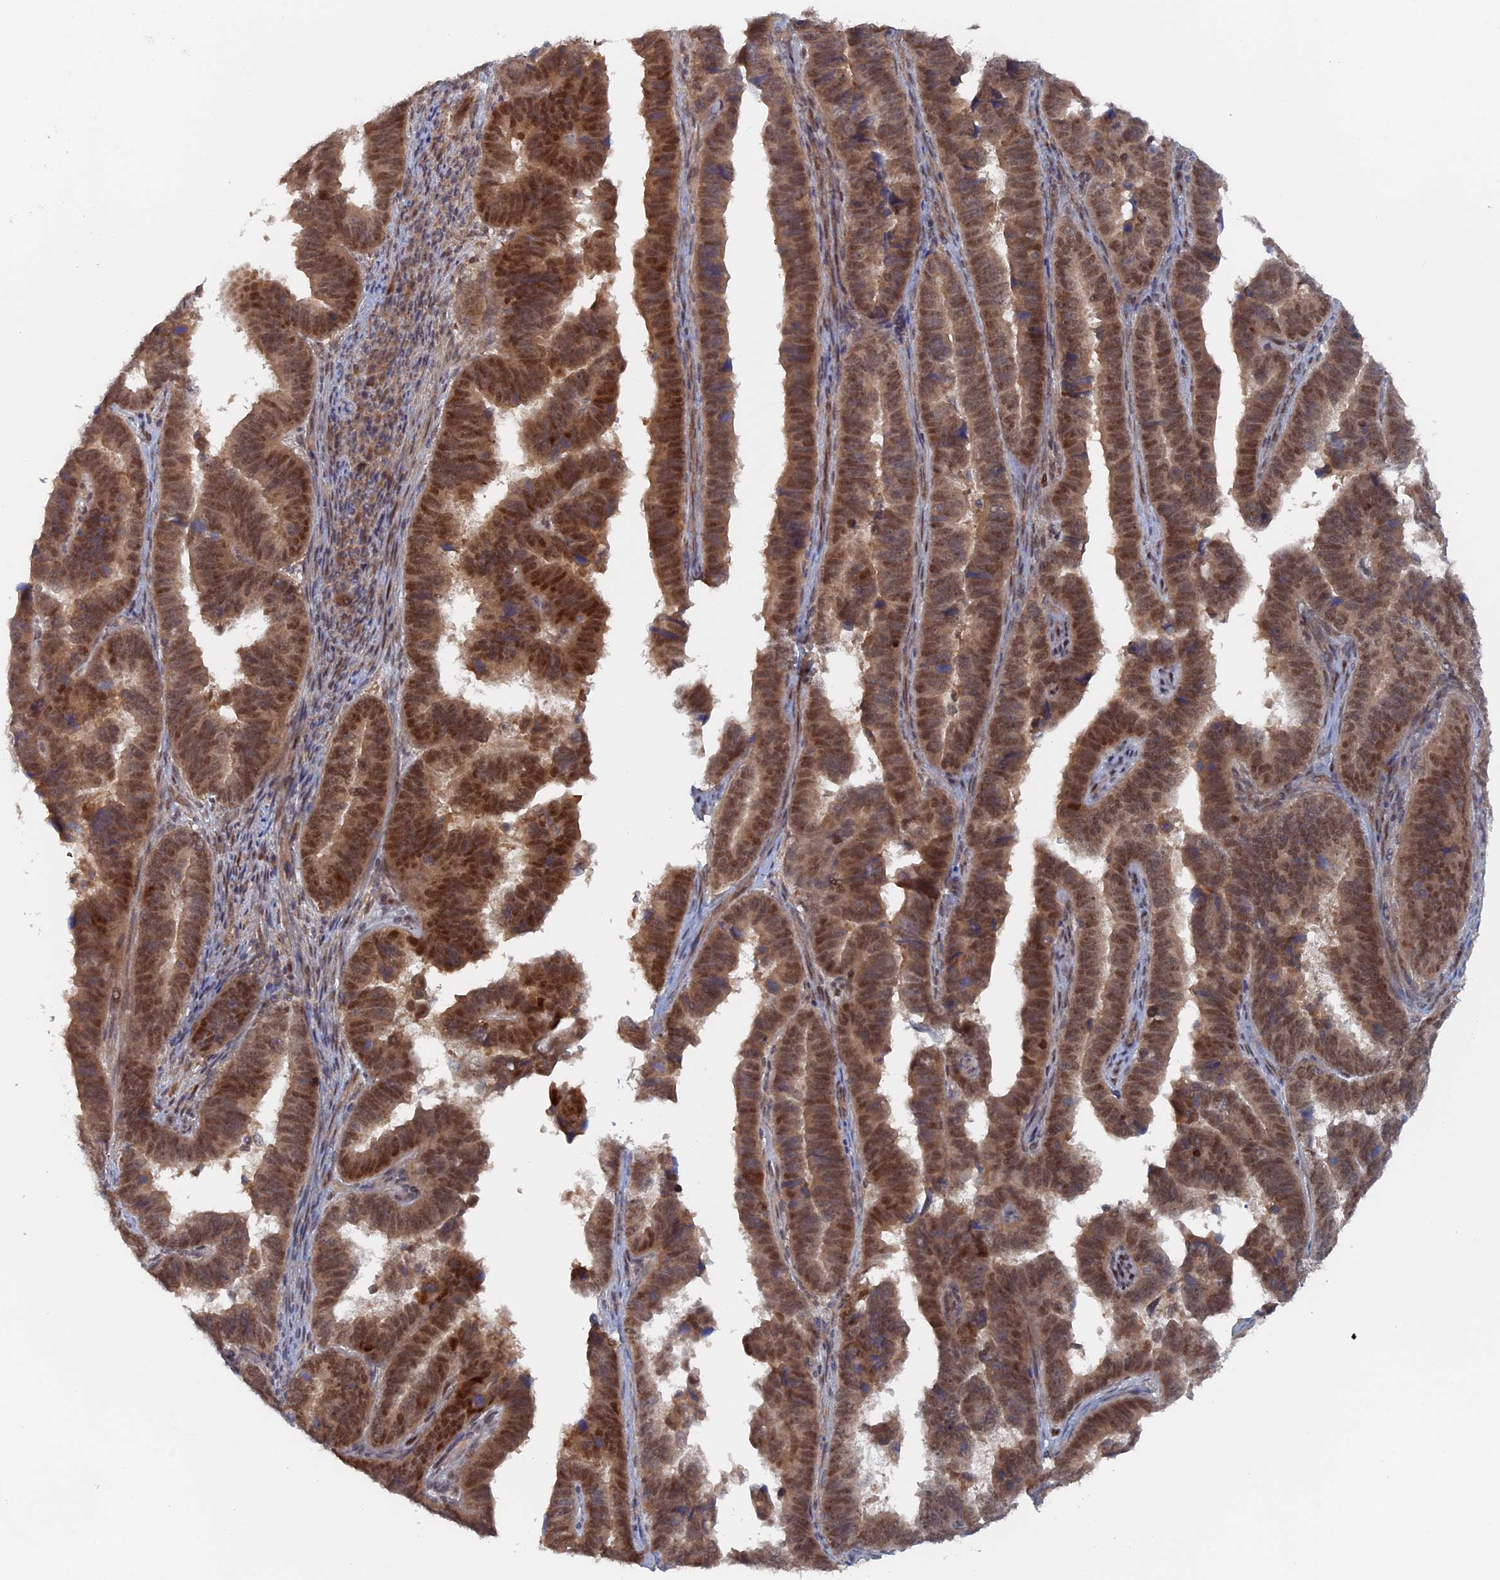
{"staining": {"intensity": "moderate", "quantity": ">75%", "location": "nuclear"}, "tissue": "endometrial cancer", "cell_type": "Tumor cells", "image_type": "cancer", "snomed": [{"axis": "morphology", "description": "Adenocarcinoma, NOS"}, {"axis": "topography", "description": "Endometrium"}], "caption": "Endometrial cancer stained with immunohistochemistry demonstrates moderate nuclear staining in about >75% of tumor cells. The staining was performed using DAB to visualize the protein expression in brown, while the nuclei were stained in blue with hematoxylin (Magnification: 20x).", "gene": "ELOVL6", "patient": {"sex": "female", "age": 75}}